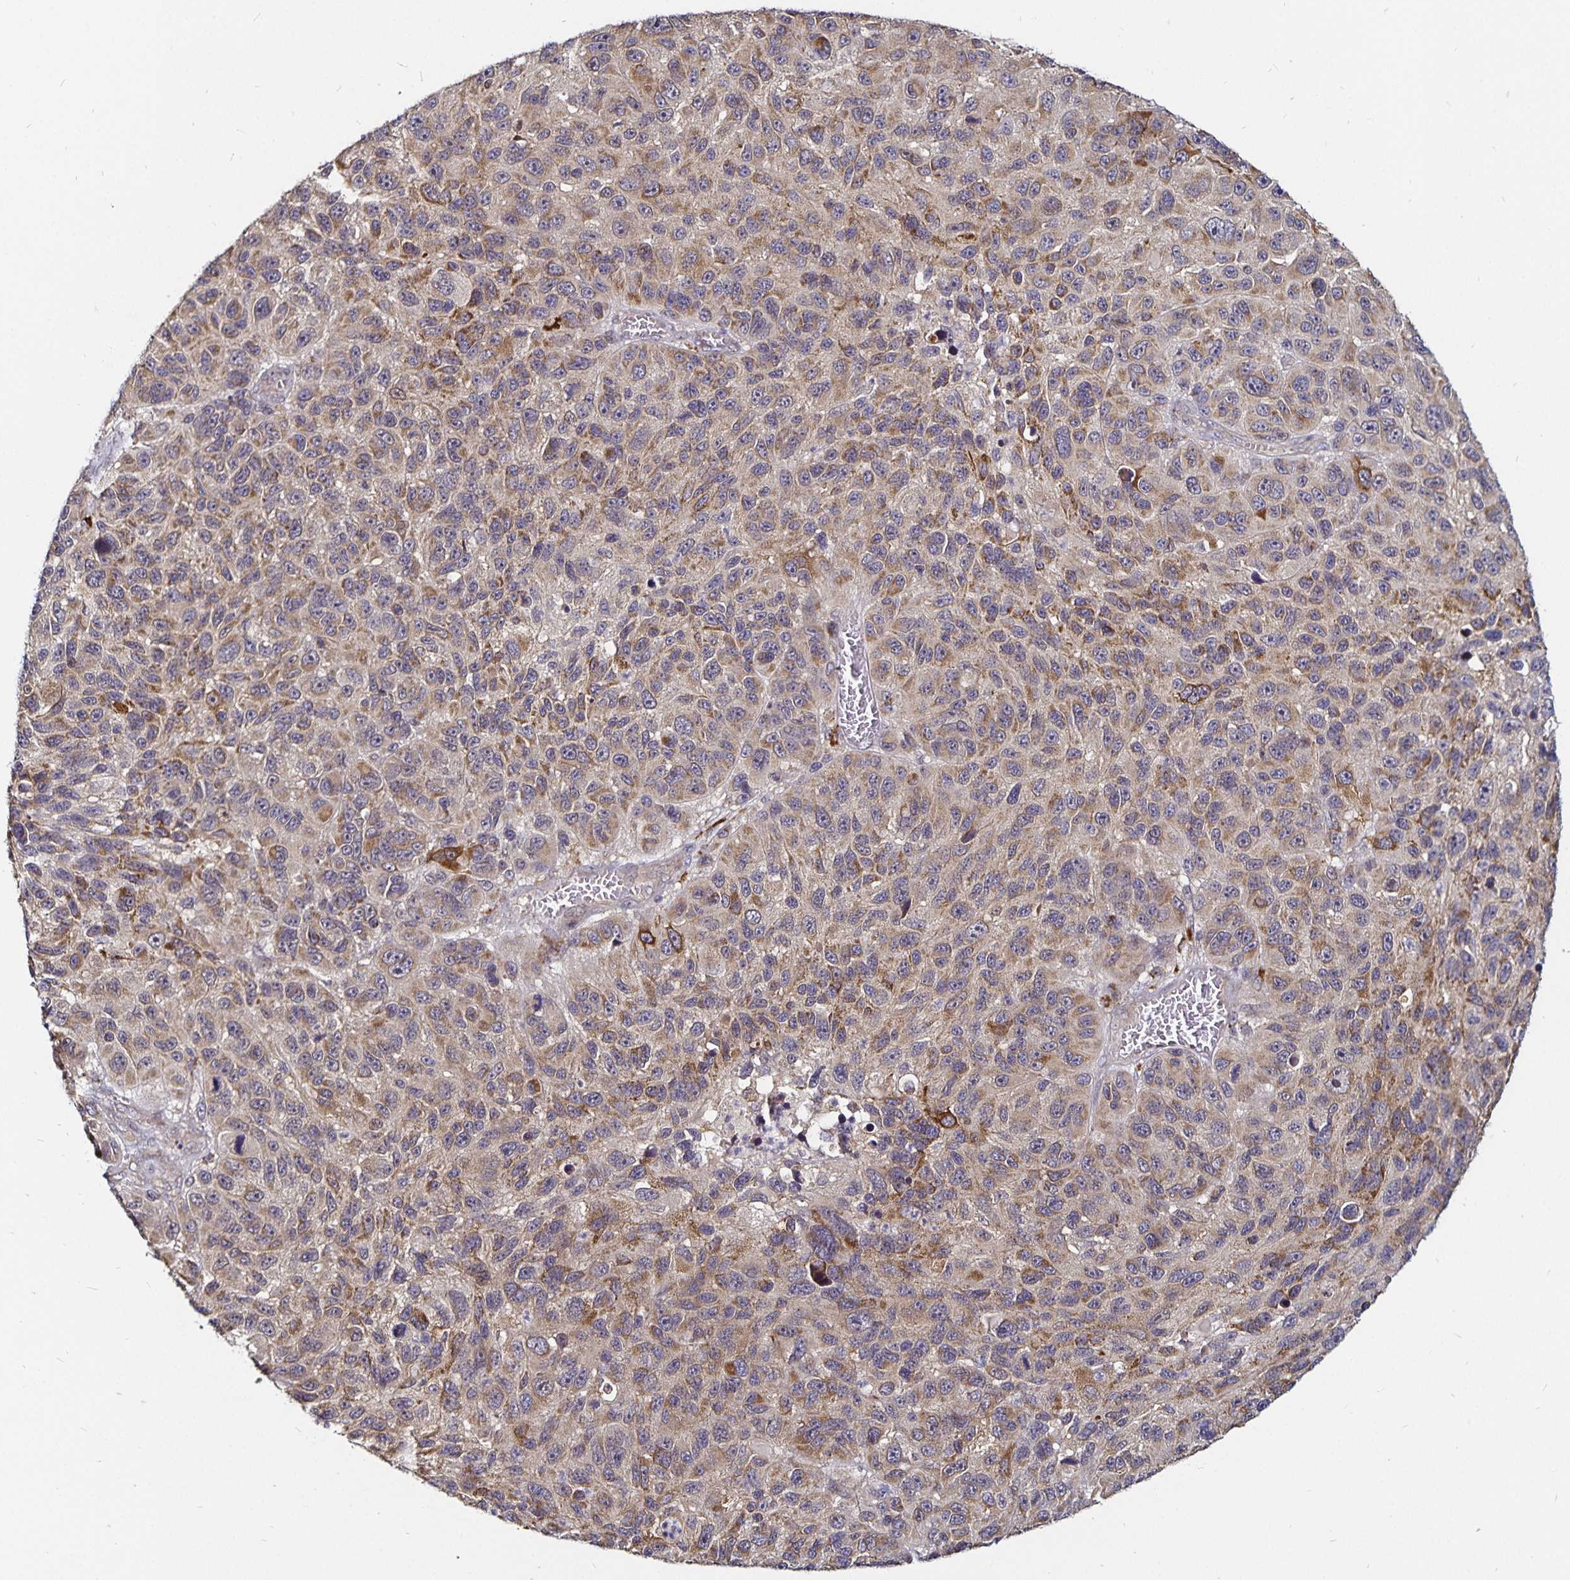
{"staining": {"intensity": "moderate", "quantity": "<25%", "location": "cytoplasmic/membranous"}, "tissue": "melanoma", "cell_type": "Tumor cells", "image_type": "cancer", "snomed": [{"axis": "morphology", "description": "Malignant melanoma, NOS"}, {"axis": "topography", "description": "Skin"}], "caption": "An immunohistochemistry micrograph of neoplastic tissue is shown. Protein staining in brown highlights moderate cytoplasmic/membranous positivity in melanoma within tumor cells. (DAB IHC, brown staining for protein, blue staining for nuclei).", "gene": "CYP27A1", "patient": {"sex": "male", "age": 53}}